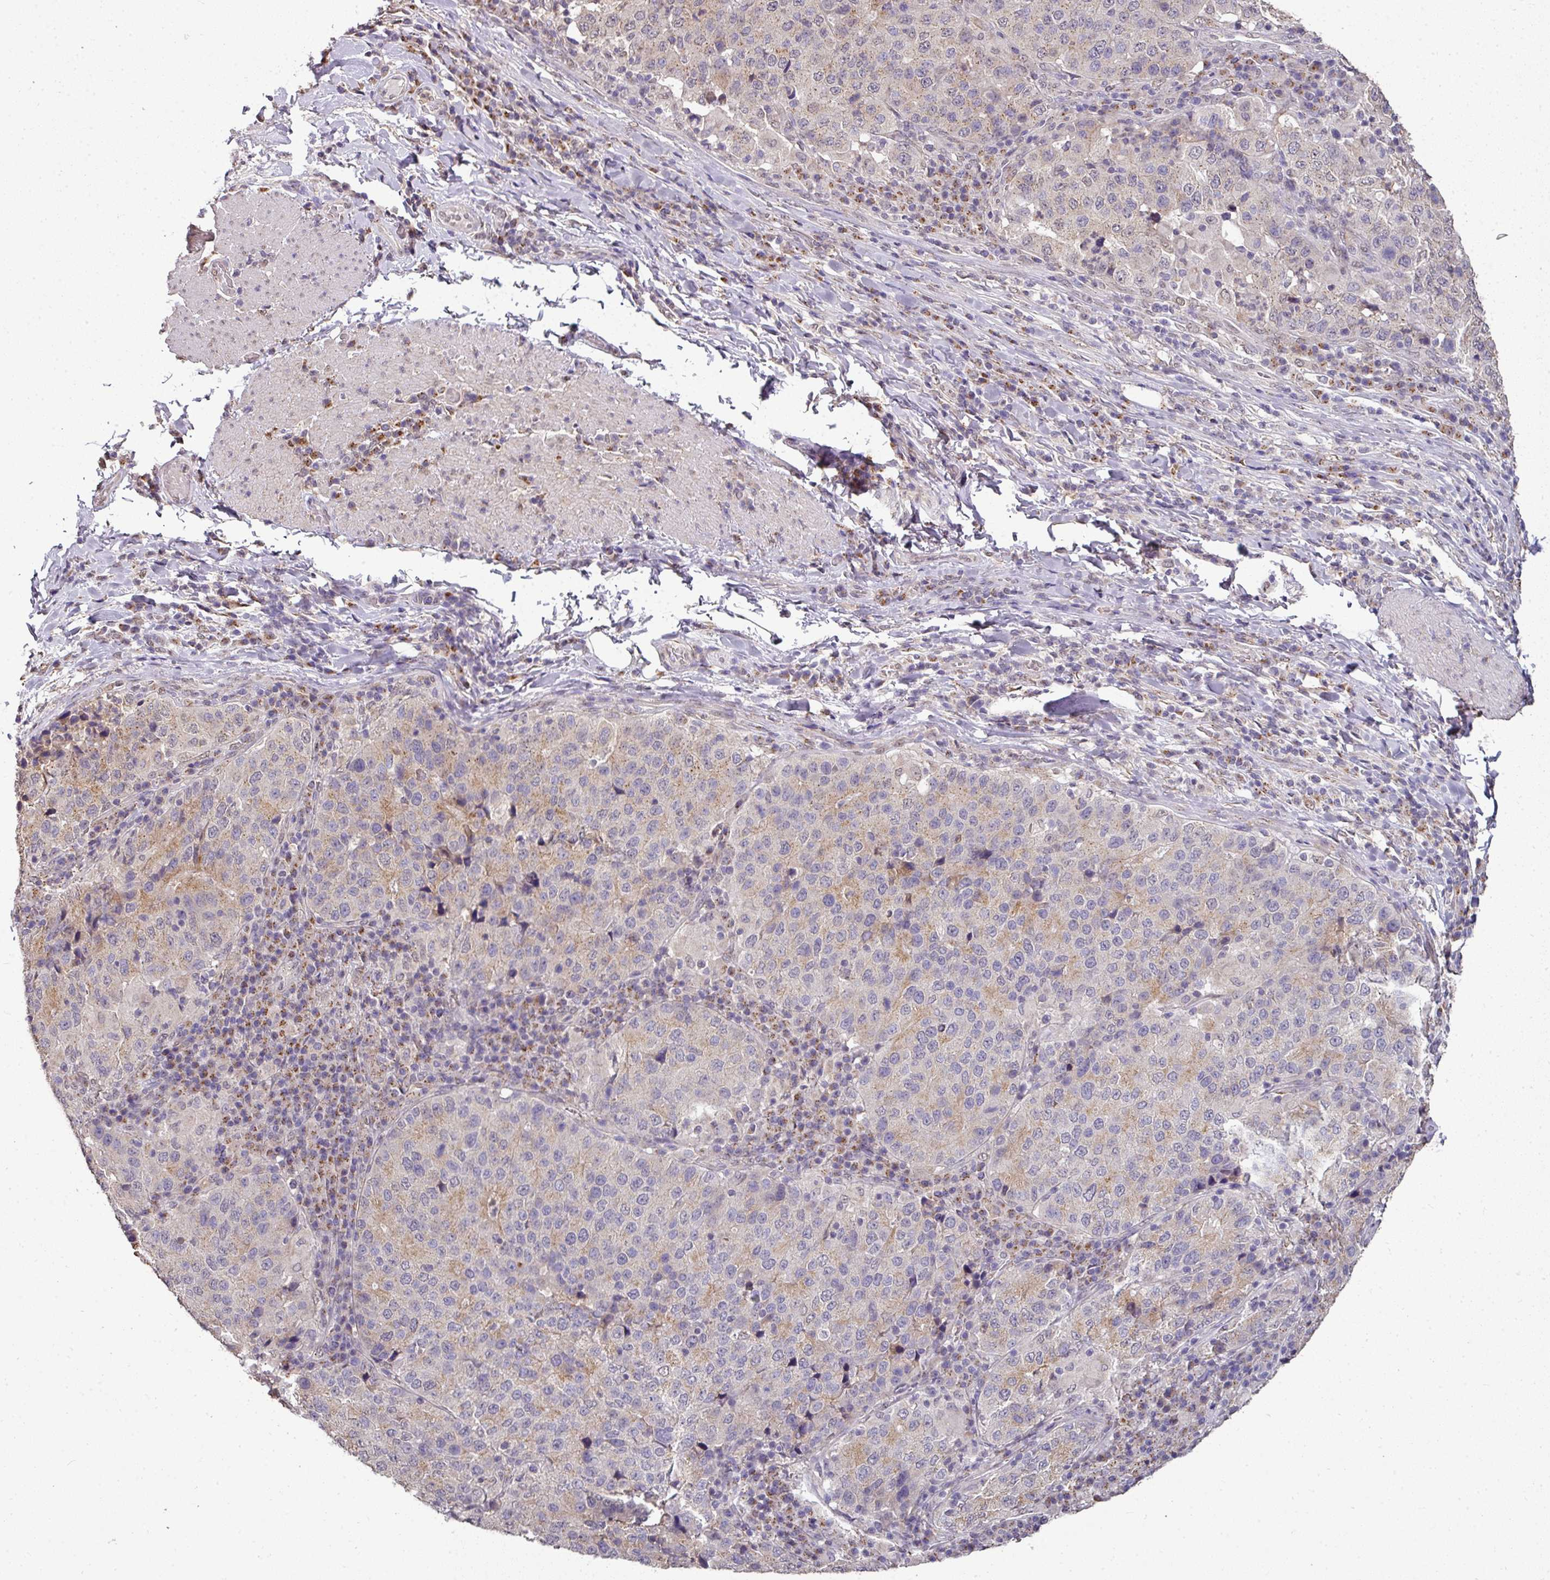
{"staining": {"intensity": "weak", "quantity": "25%-75%", "location": "cytoplasmic/membranous"}, "tissue": "stomach cancer", "cell_type": "Tumor cells", "image_type": "cancer", "snomed": [{"axis": "morphology", "description": "Adenocarcinoma, NOS"}, {"axis": "topography", "description": "Stomach"}], "caption": "Immunohistochemistry (IHC) micrograph of neoplastic tissue: adenocarcinoma (stomach) stained using immunohistochemistry displays low levels of weak protein expression localized specifically in the cytoplasmic/membranous of tumor cells, appearing as a cytoplasmic/membranous brown color.", "gene": "JPH2", "patient": {"sex": "male", "age": 71}}